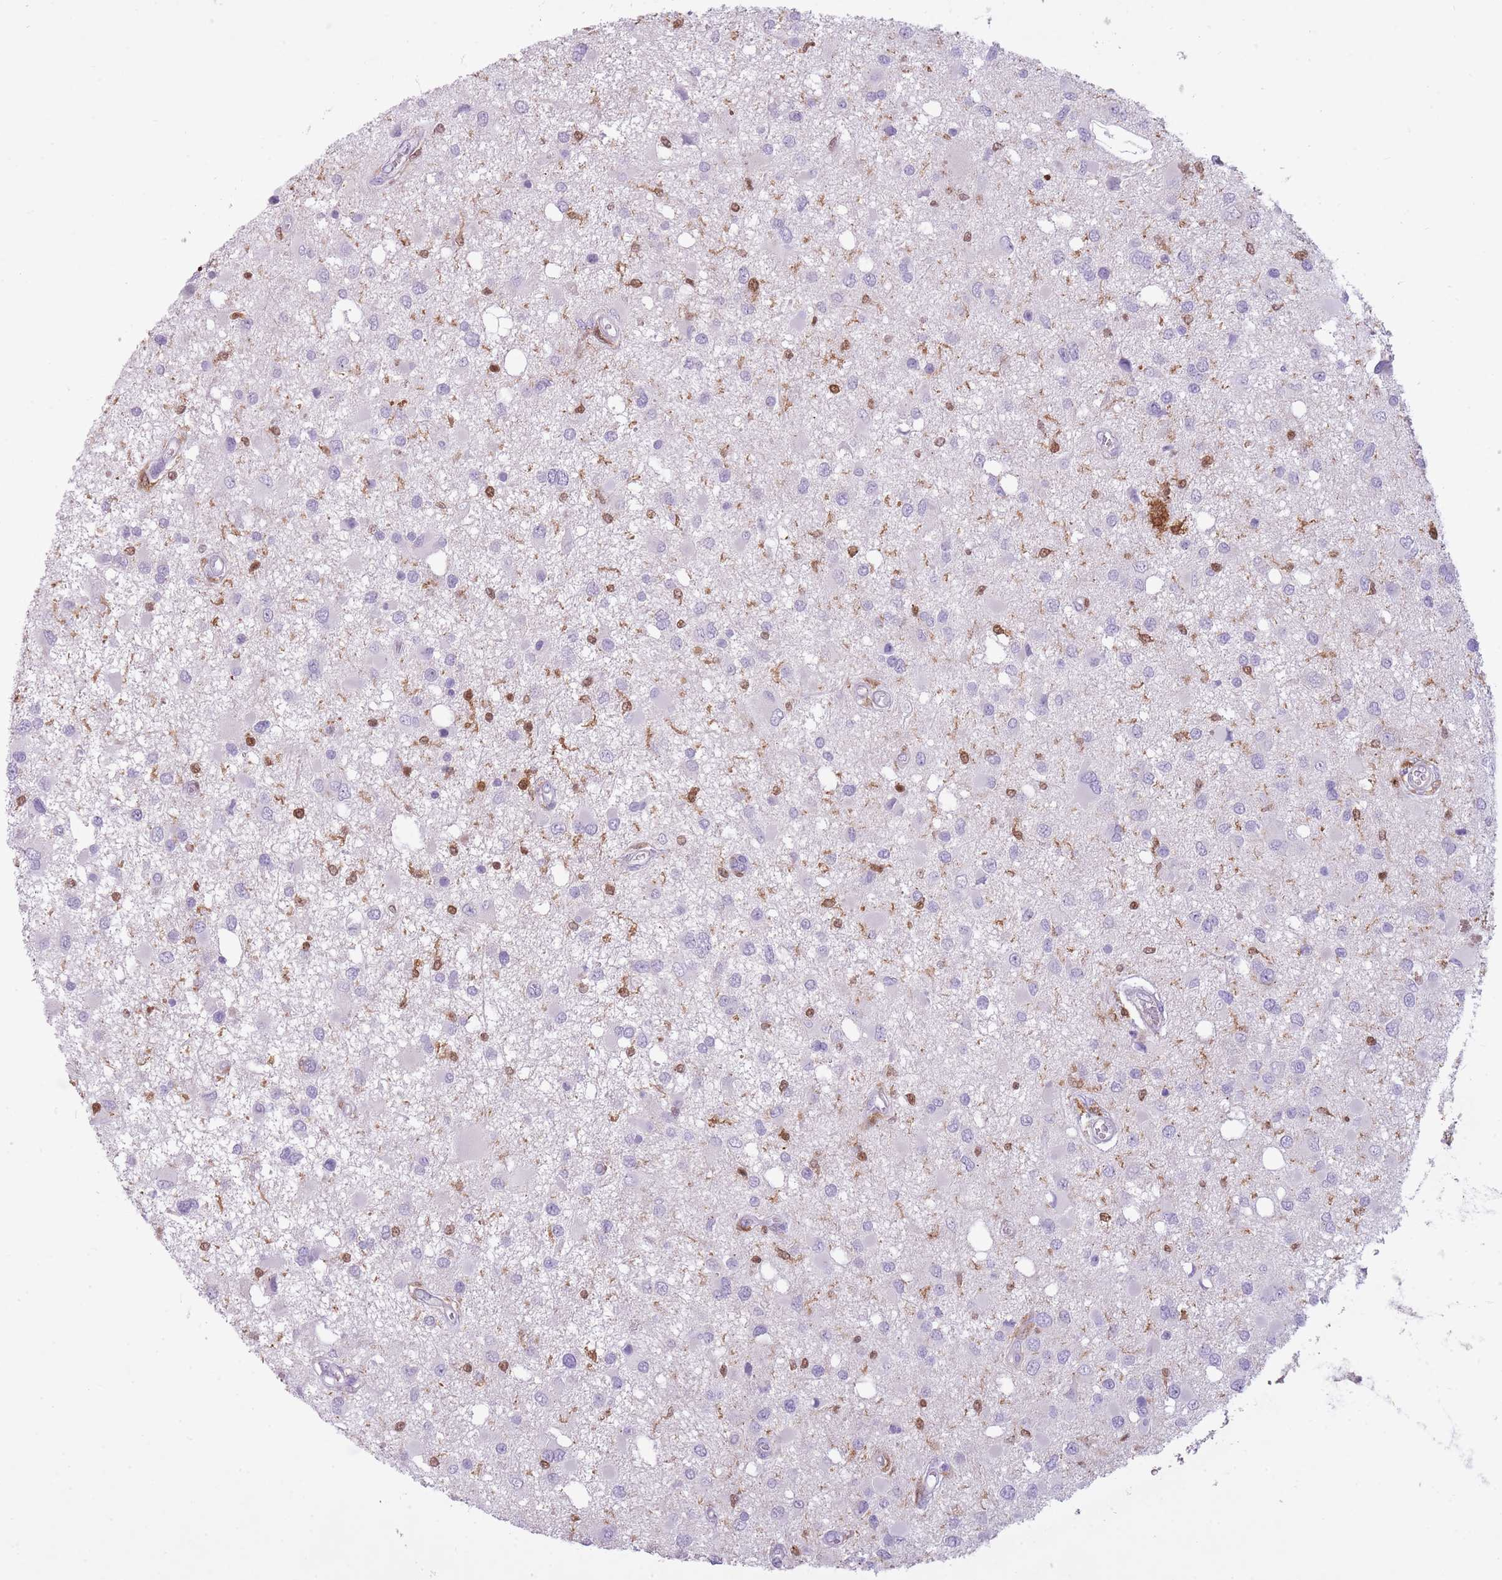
{"staining": {"intensity": "moderate", "quantity": "<25%", "location": "nuclear"}, "tissue": "glioma", "cell_type": "Tumor cells", "image_type": "cancer", "snomed": [{"axis": "morphology", "description": "Glioma, malignant, High grade"}, {"axis": "topography", "description": "Brain"}], "caption": "Immunohistochemical staining of glioma demonstrates moderate nuclear protein staining in approximately <25% of tumor cells.", "gene": "LGALS9", "patient": {"sex": "male", "age": 53}}